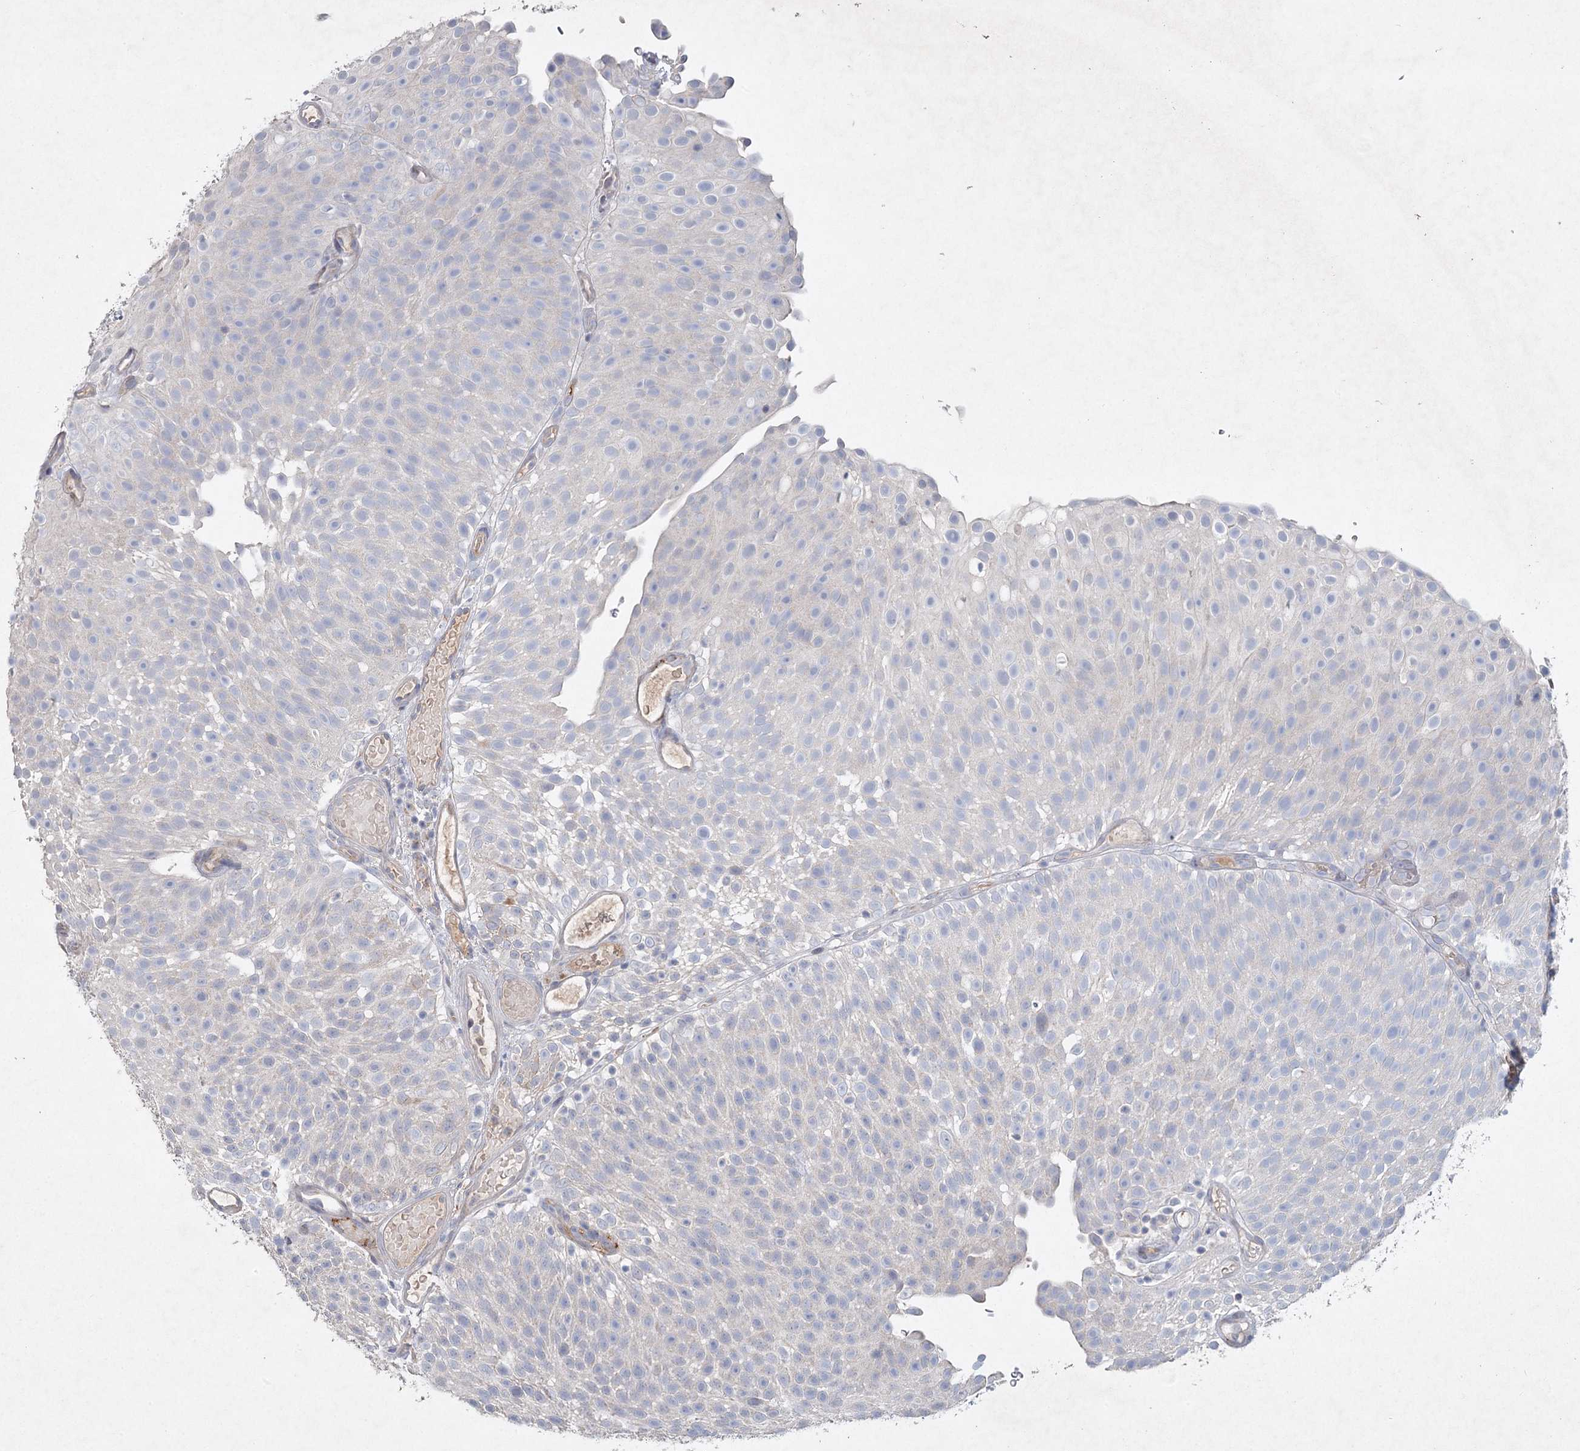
{"staining": {"intensity": "negative", "quantity": "none", "location": "none"}, "tissue": "urothelial cancer", "cell_type": "Tumor cells", "image_type": "cancer", "snomed": [{"axis": "morphology", "description": "Urothelial carcinoma, Low grade"}, {"axis": "topography", "description": "Urinary bladder"}], "caption": "Tumor cells show no significant protein staining in low-grade urothelial carcinoma.", "gene": "RFX6", "patient": {"sex": "male", "age": 78}}